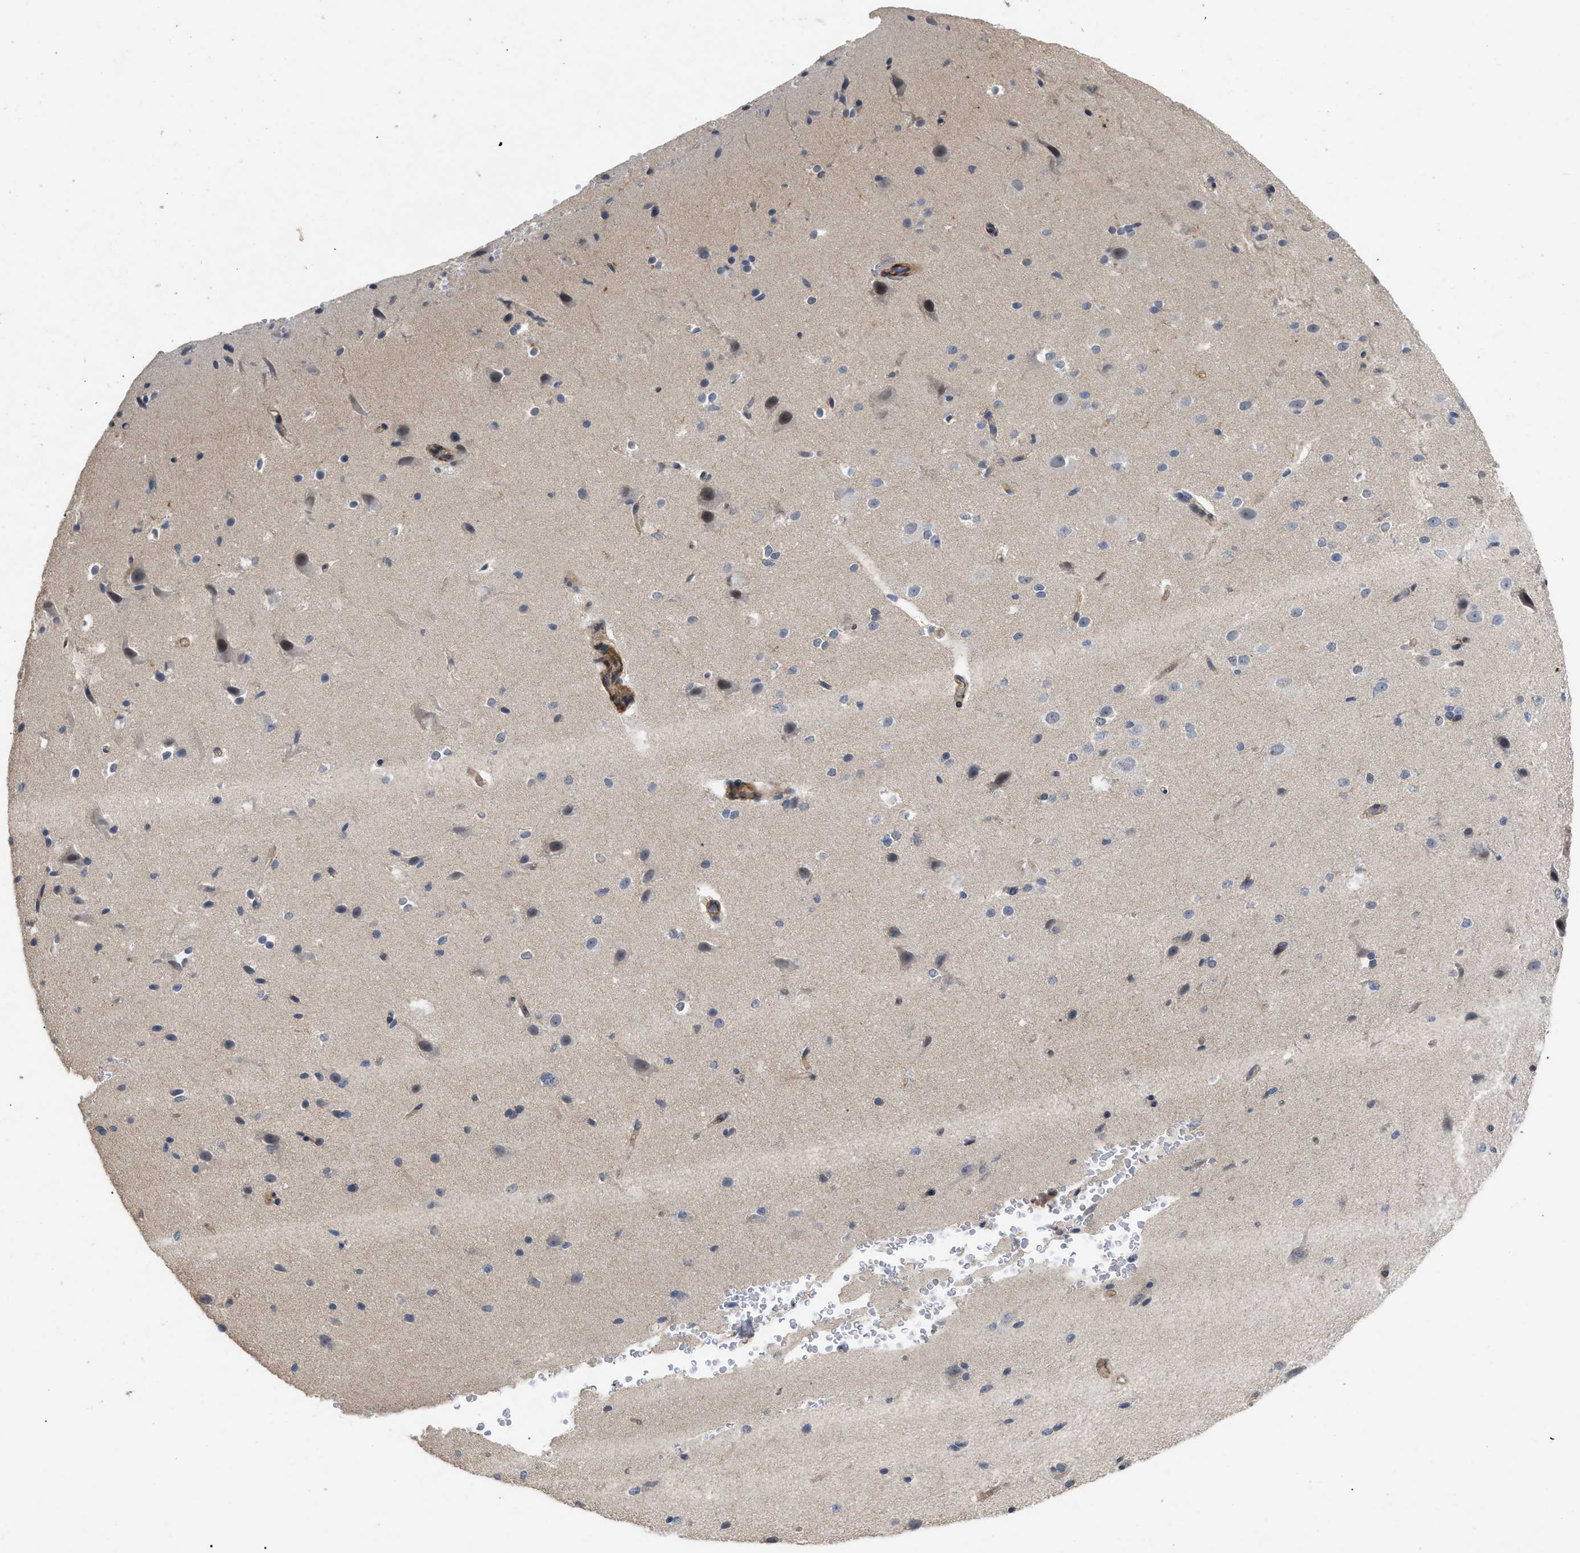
{"staining": {"intensity": "weak", "quantity": ">75%", "location": "cytoplasmic/membranous"}, "tissue": "cerebral cortex", "cell_type": "Endothelial cells", "image_type": "normal", "snomed": [{"axis": "morphology", "description": "Normal tissue, NOS"}, {"axis": "morphology", "description": "Developmental malformation"}, {"axis": "topography", "description": "Cerebral cortex"}], "caption": "Protein staining exhibits weak cytoplasmic/membranous staining in approximately >75% of endothelial cells in benign cerebral cortex. Nuclei are stained in blue.", "gene": "ST6GALNAC6", "patient": {"sex": "female", "age": 30}}